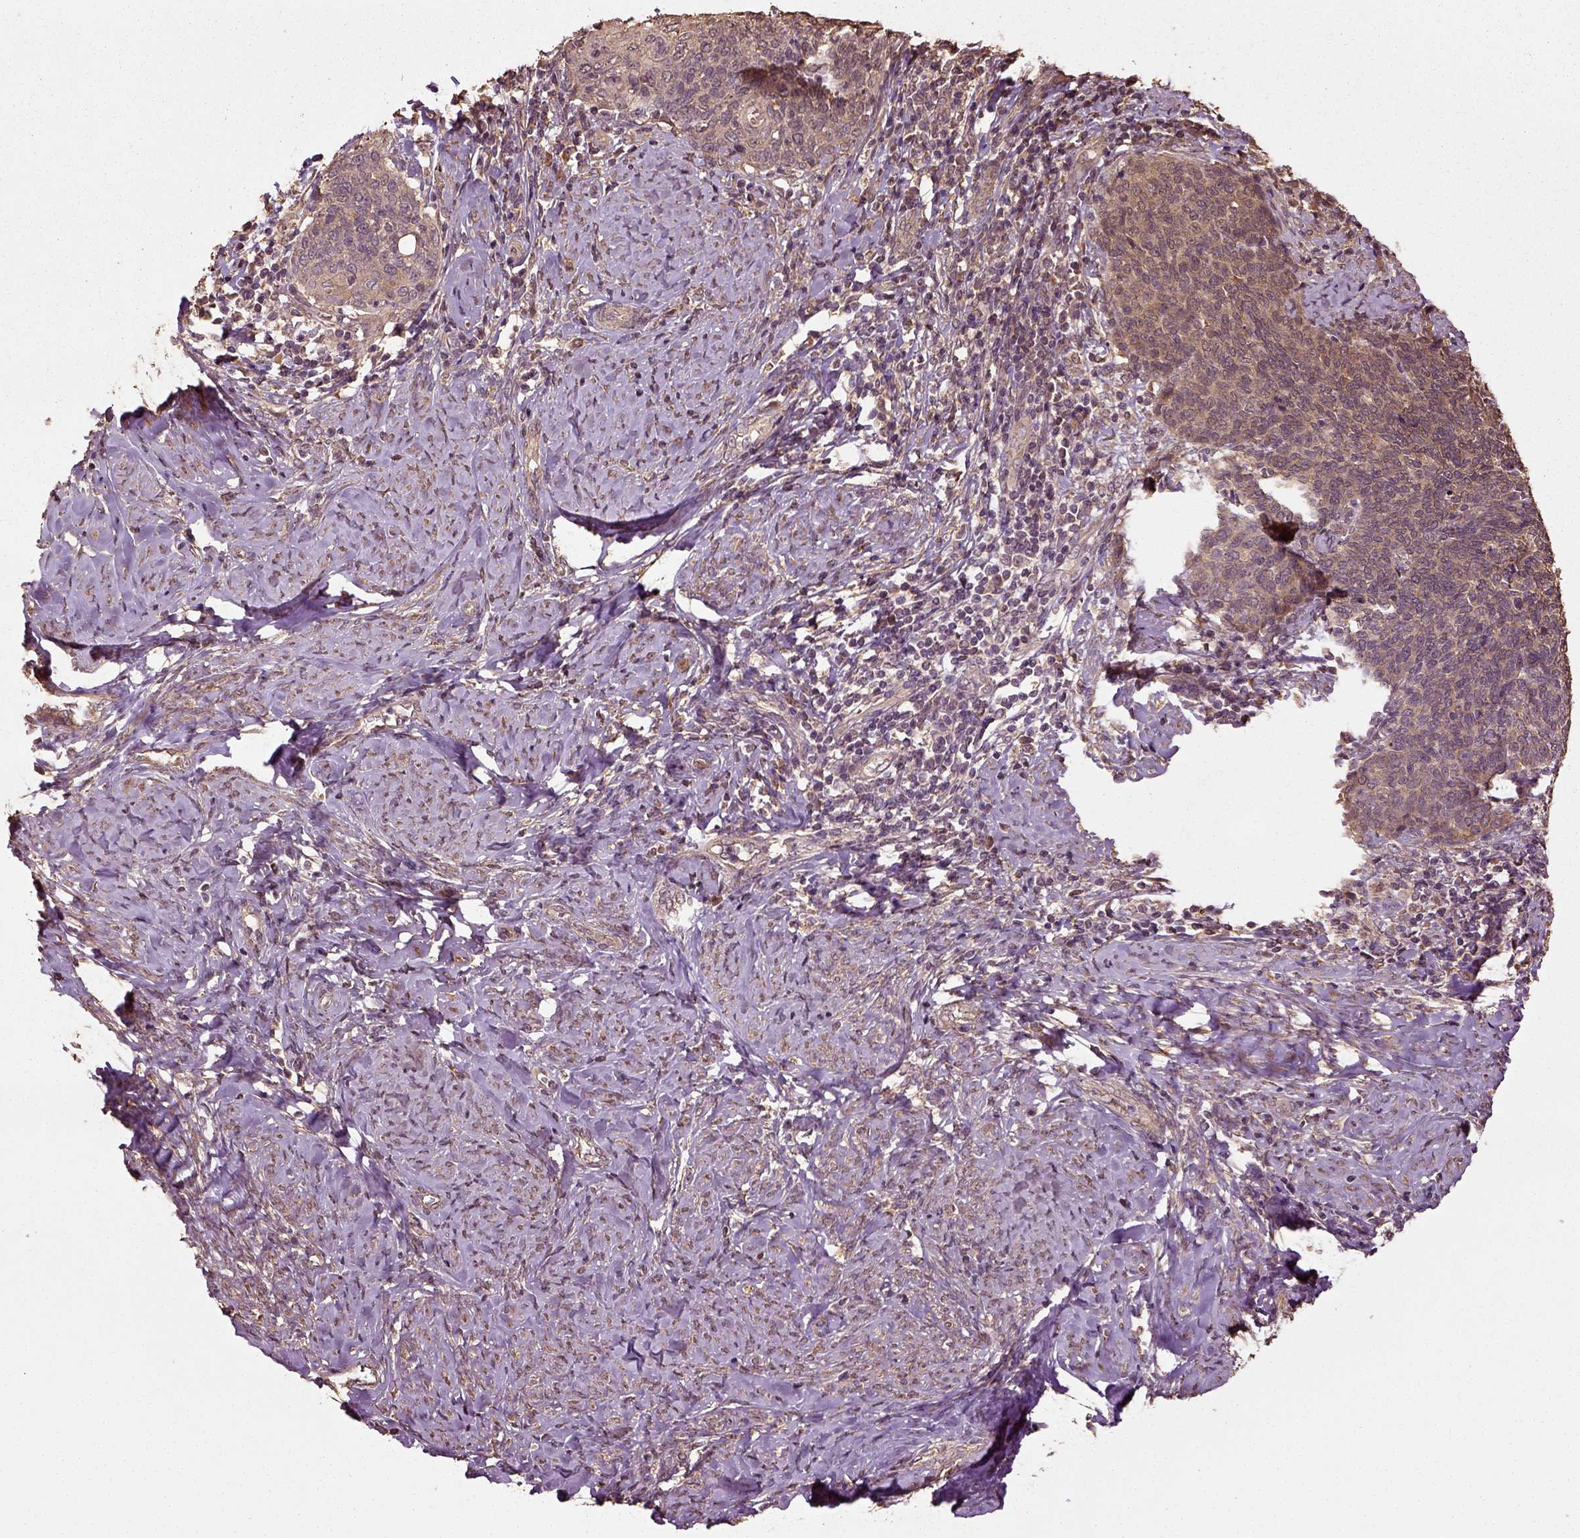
{"staining": {"intensity": "moderate", "quantity": "<25%", "location": "cytoplasmic/membranous"}, "tissue": "cervical cancer", "cell_type": "Tumor cells", "image_type": "cancer", "snomed": [{"axis": "morphology", "description": "Normal tissue, NOS"}, {"axis": "morphology", "description": "Squamous cell carcinoma, NOS"}, {"axis": "topography", "description": "Cervix"}], "caption": "Cervical squamous cell carcinoma was stained to show a protein in brown. There is low levels of moderate cytoplasmic/membranous staining in approximately <25% of tumor cells. Immunohistochemistry (ihc) stains the protein of interest in brown and the nuclei are stained blue.", "gene": "ERV3-1", "patient": {"sex": "female", "age": 39}}